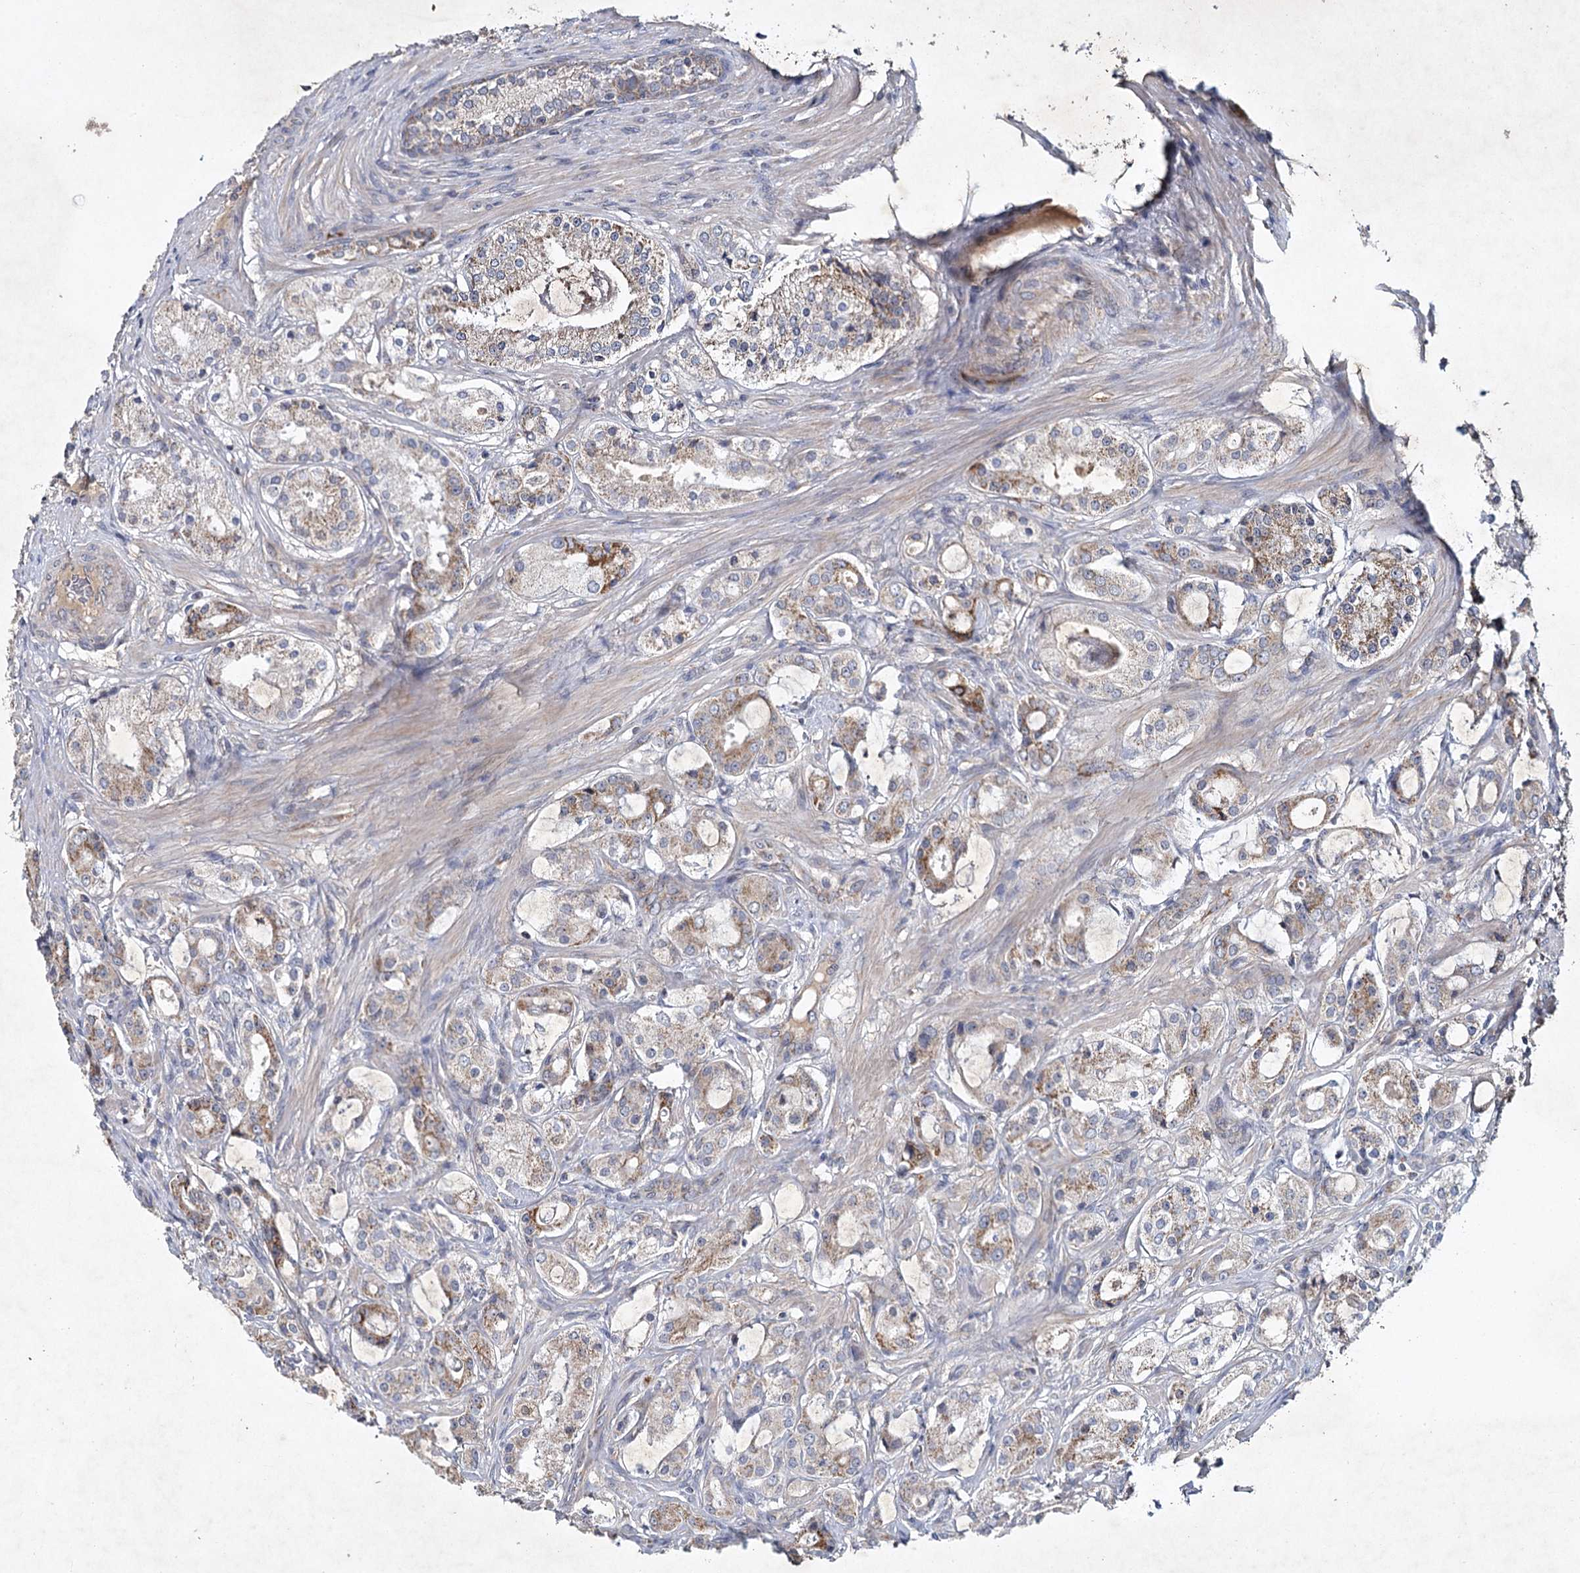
{"staining": {"intensity": "moderate", "quantity": ">75%", "location": "cytoplasmic/membranous"}, "tissue": "prostate cancer", "cell_type": "Tumor cells", "image_type": "cancer", "snomed": [{"axis": "morphology", "description": "Adenocarcinoma, High grade"}, {"axis": "topography", "description": "Prostate"}], "caption": "A brown stain highlights moderate cytoplasmic/membranous positivity of a protein in human prostate cancer (adenocarcinoma (high-grade)) tumor cells.", "gene": "MRPL44", "patient": {"sex": "male", "age": 63}}